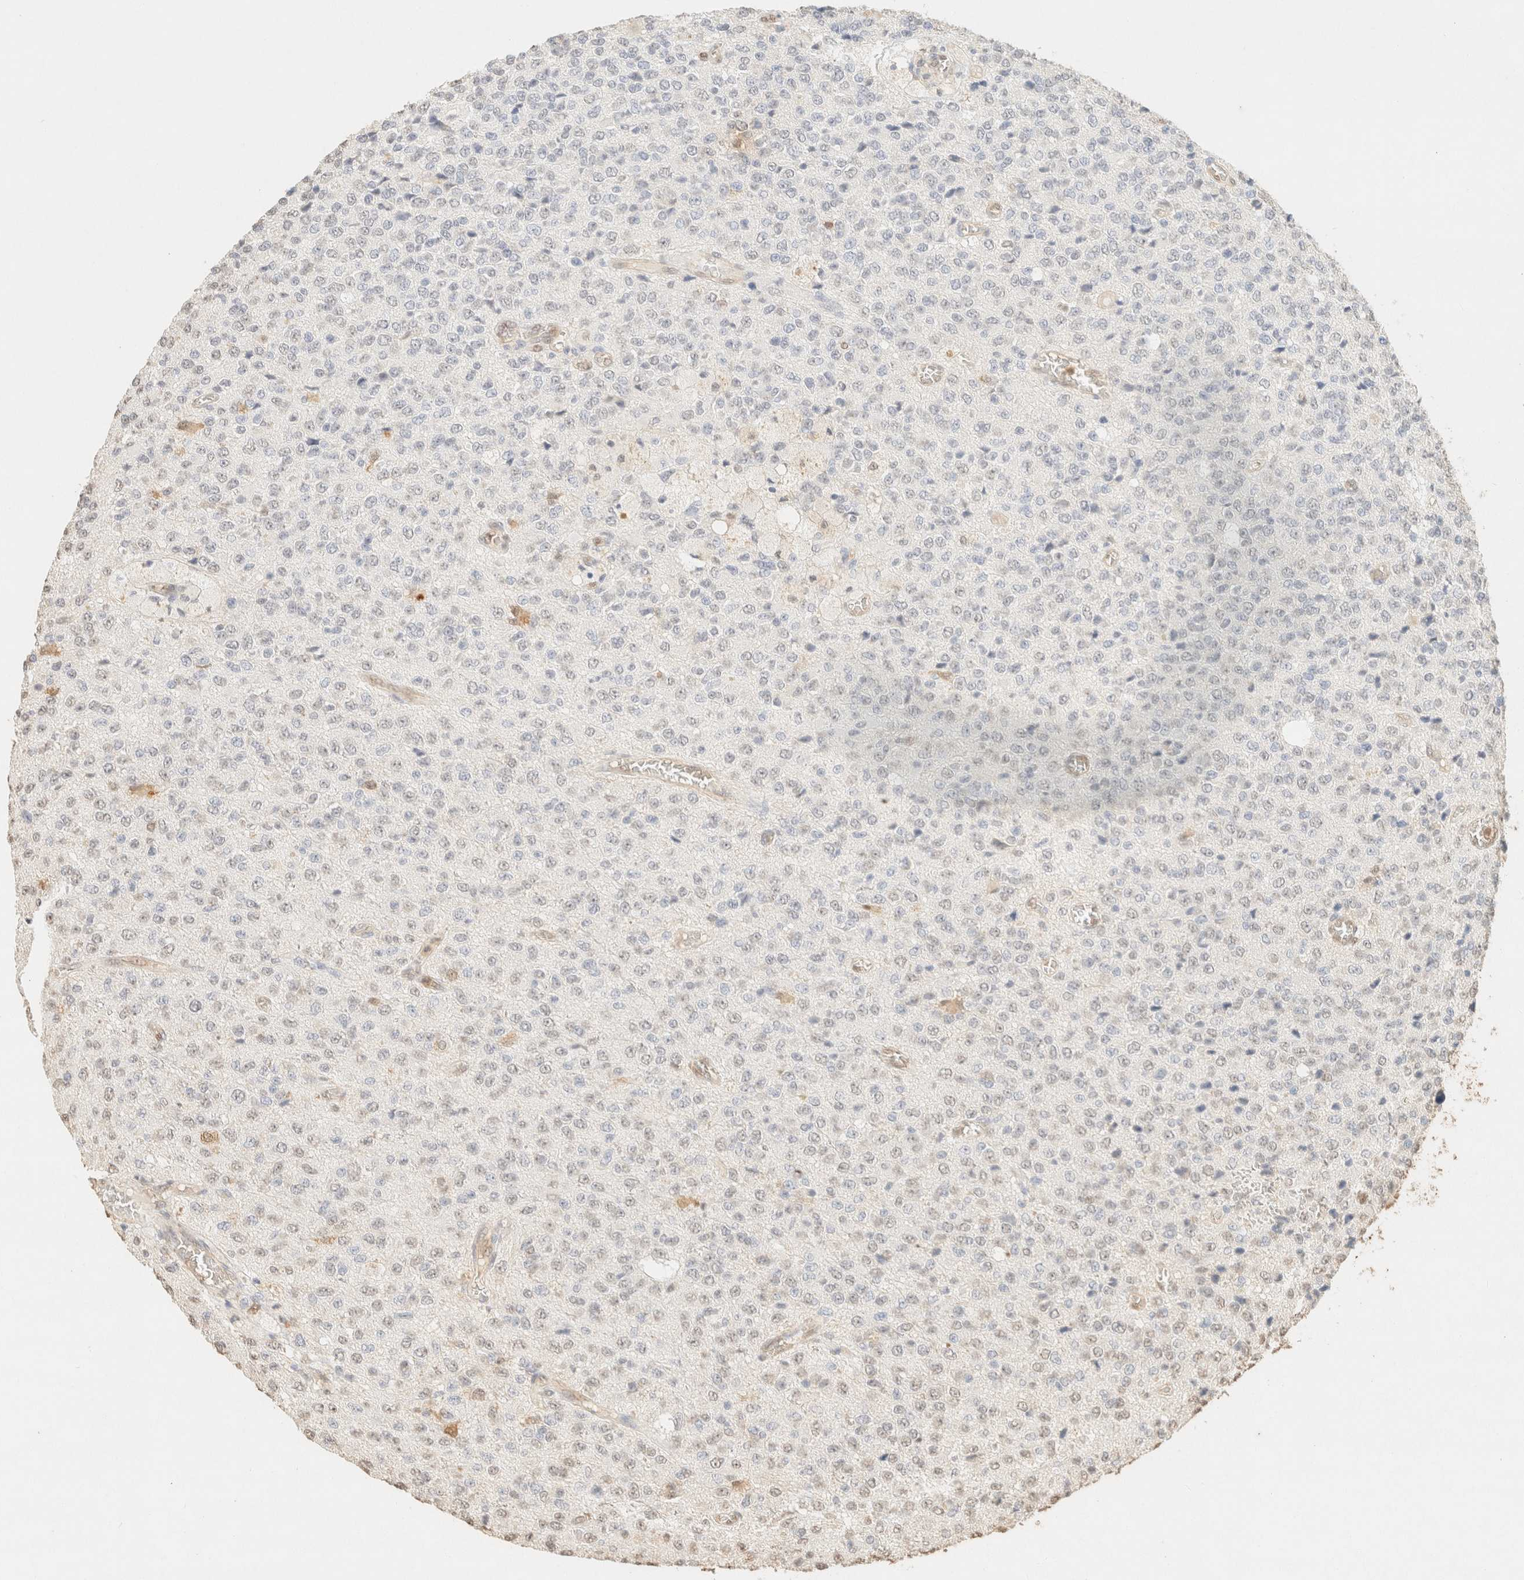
{"staining": {"intensity": "negative", "quantity": "none", "location": "none"}, "tissue": "glioma", "cell_type": "Tumor cells", "image_type": "cancer", "snomed": [{"axis": "morphology", "description": "Glioma, malignant, High grade"}, {"axis": "topography", "description": "pancreas cauda"}], "caption": "The micrograph exhibits no staining of tumor cells in glioma.", "gene": "S100A13", "patient": {"sex": "male", "age": 60}}